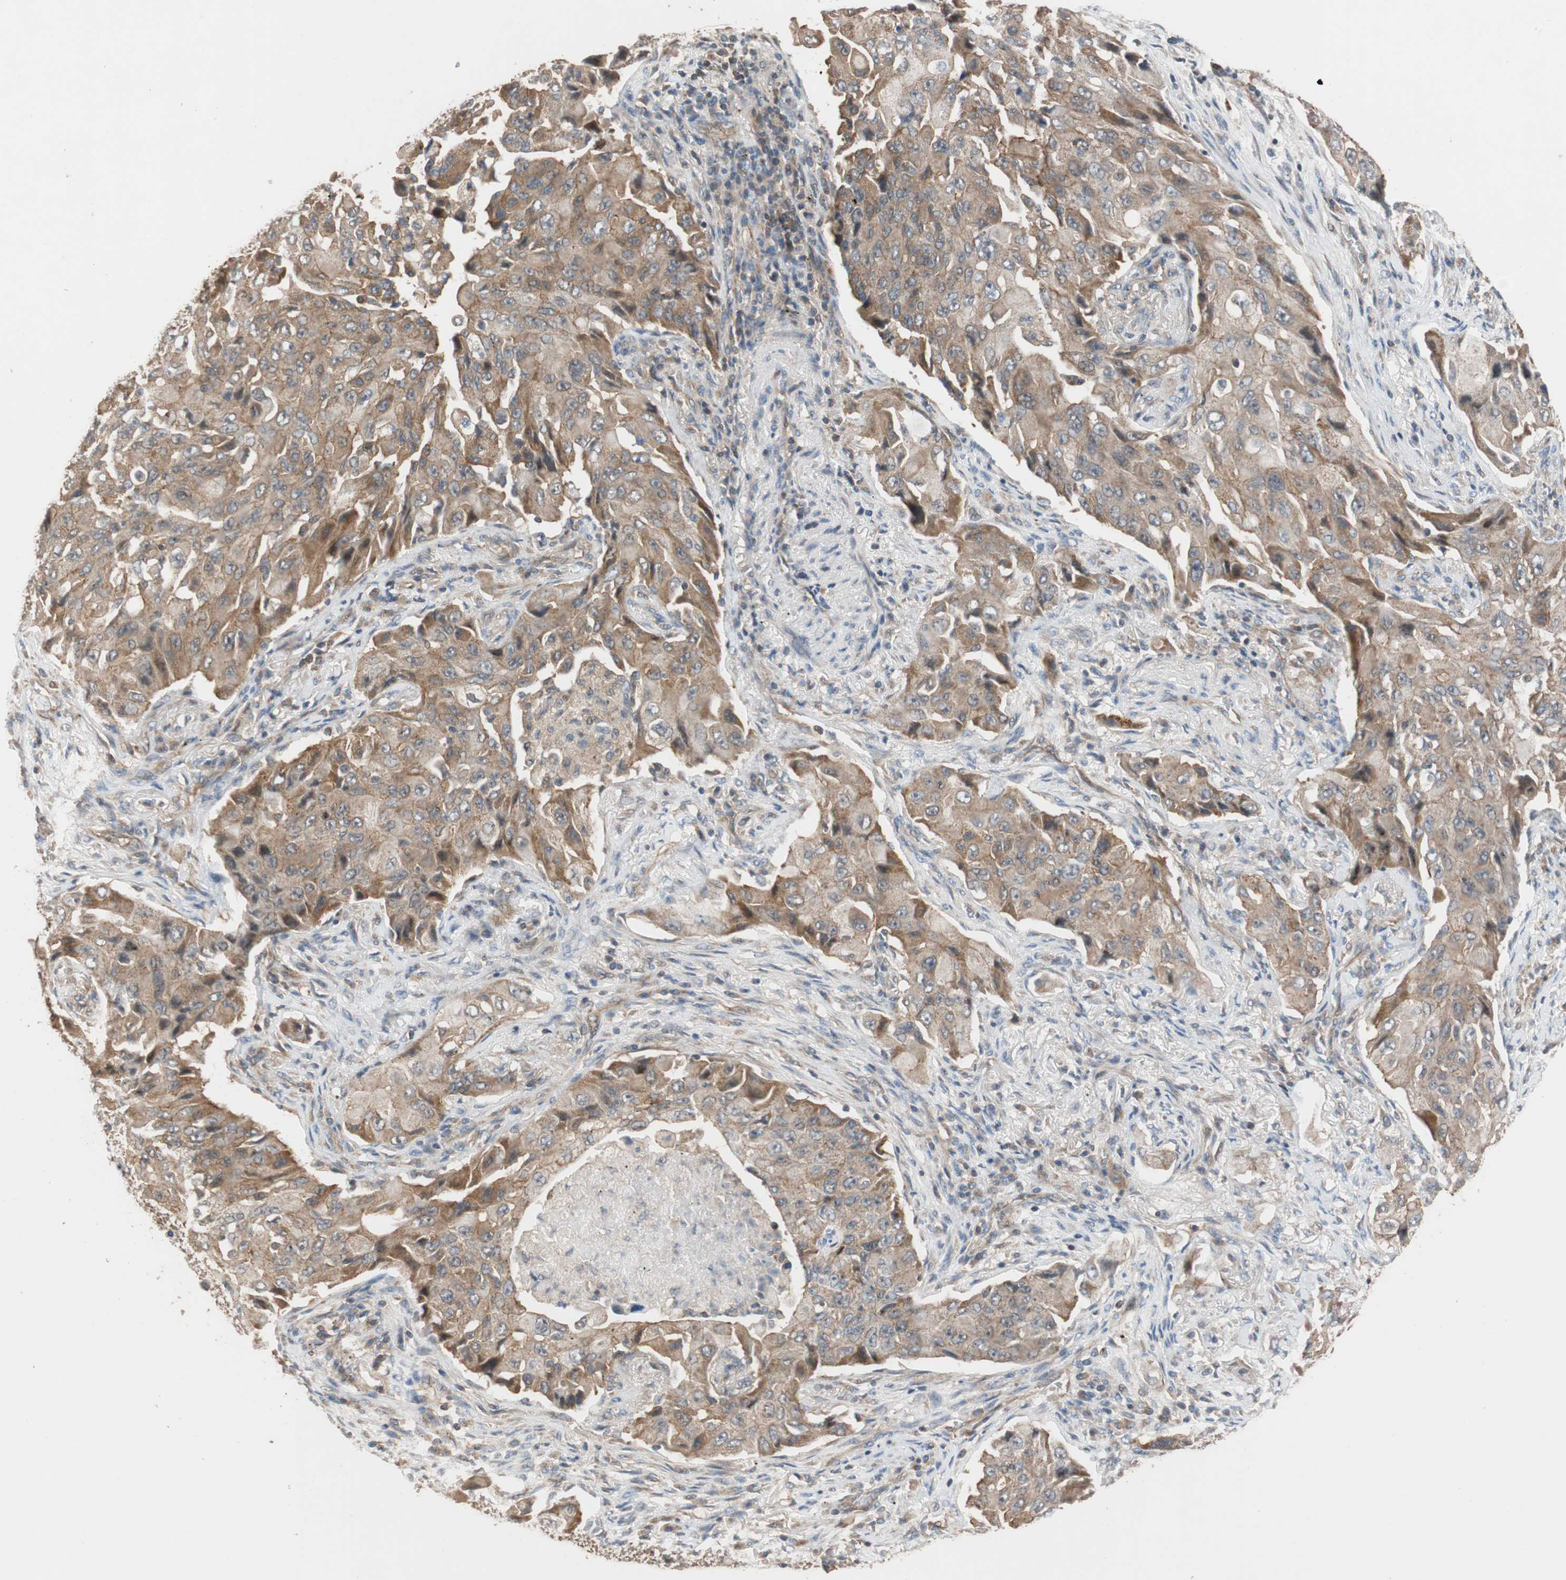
{"staining": {"intensity": "moderate", "quantity": ">75%", "location": "cytoplasmic/membranous"}, "tissue": "lung cancer", "cell_type": "Tumor cells", "image_type": "cancer", "snomed": [{"axis": "morphology", "description": "Adenocarcinoma, NOS"}, {"axis": "topography", "description": "Lung"}], "caption": "The immunohistochemical stain highlights moderate cytoplasmic/membranous staining in tumor cells of lung adenocarcinoma tissue. (IHC, brightfield microscopy, high magnification).", "gene": "MAP4K2", "patient": {"sex": "female", "age": 65}}